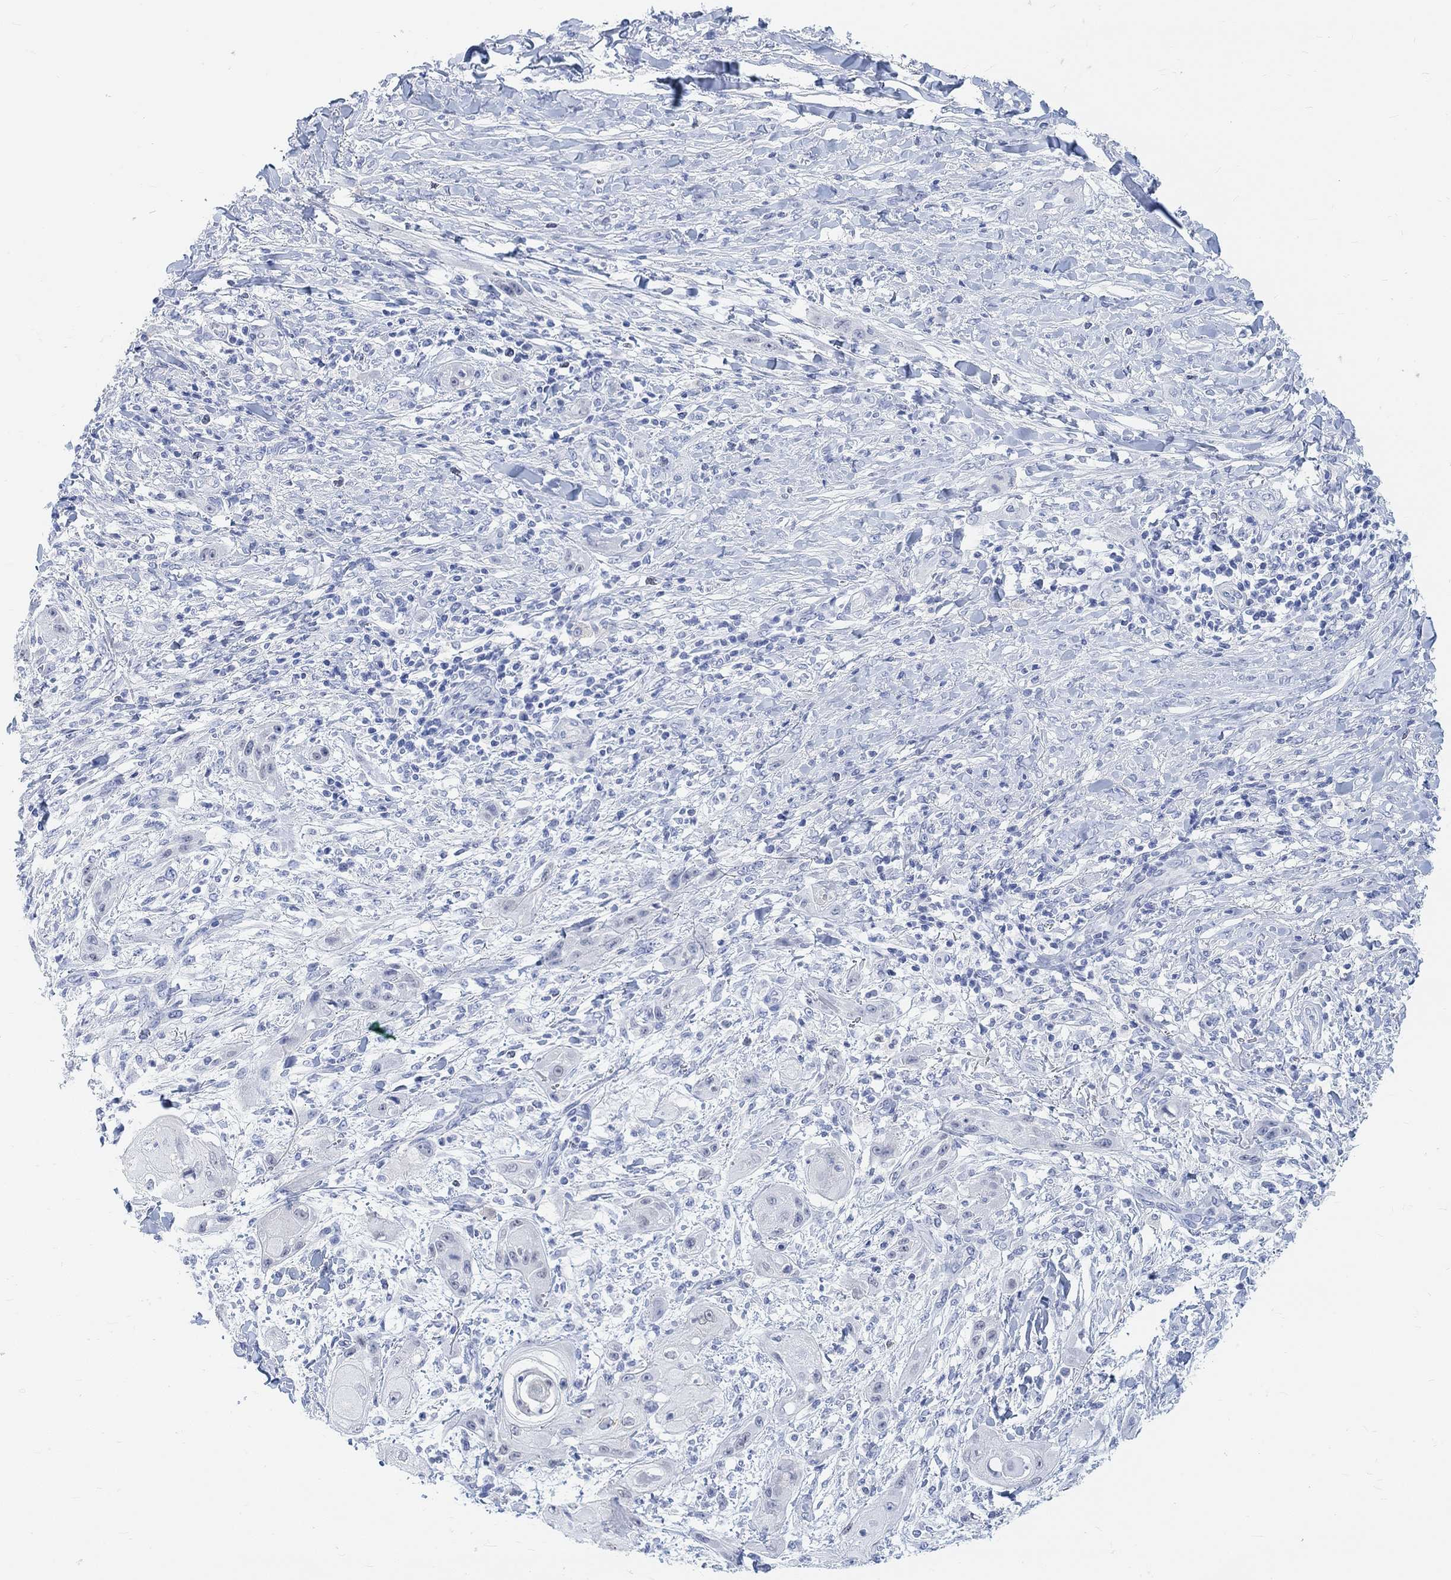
{"staining": {"intensity": "negative", "quantity": "none", "location": "none"}, "tissue": "skin cancer", "cell_type": "Tumor cells", "image_type": "cancer", "snomed": [{"axis": "morphology", "description": "Squamous cell carcinoma, NOS"}, {"axis": "topography", "description": "Skin"}], "caption": "Squamous cell carcinoma (skin) was stained to show a protein in brown. There is no significant expression in tumor cells.", "gene": "ENO4", "patient": {"sex": "male", "age": 62}}